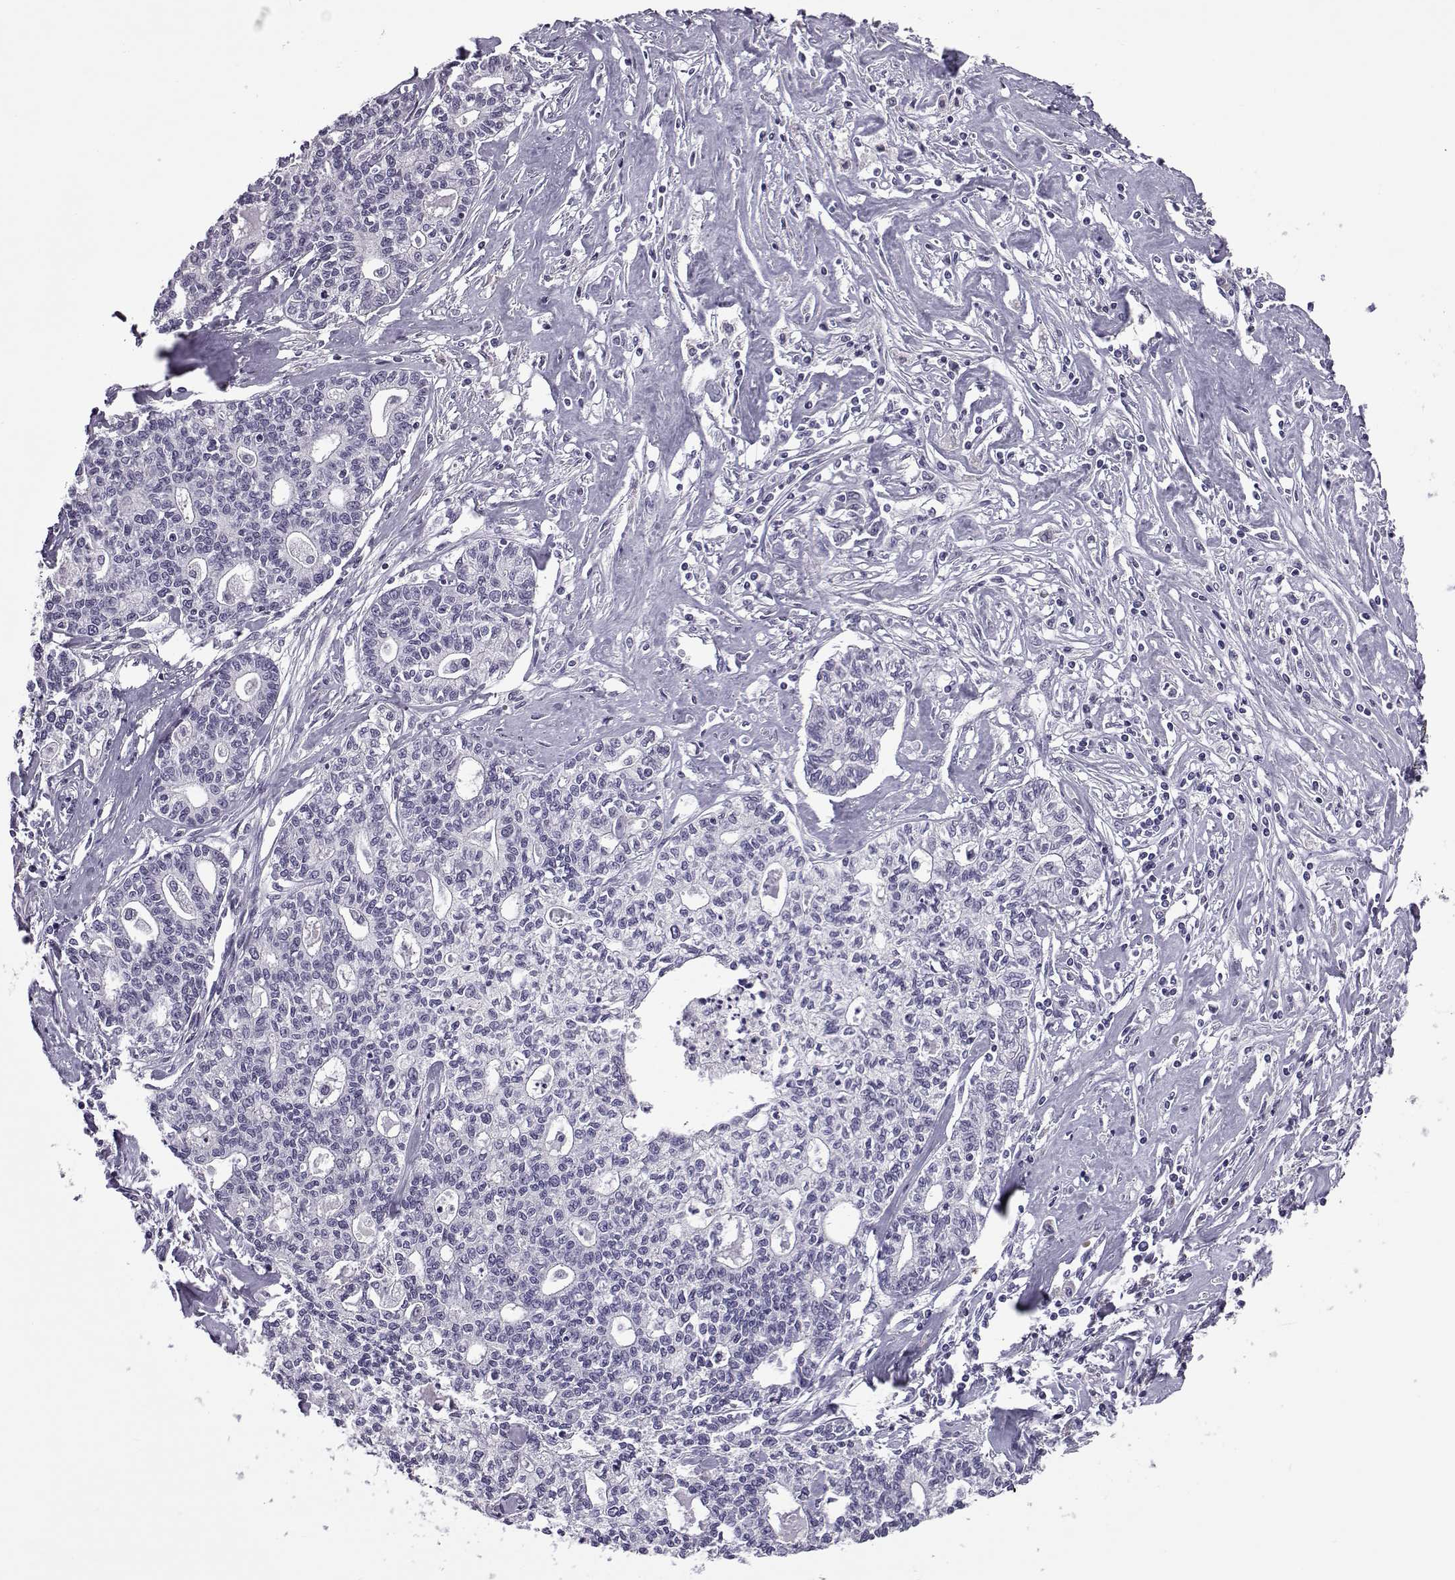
{"staining": {"intensity": "negative", "quantity": "none", "location": "none"}, "tissue": "liver cancer", "cell_type": "Tumor cells", "image_type": "cancer", "snomed": [{"axis": "morphology", "description": "Cholangiocarcinoma"}, {"axis": "topography", "description": "Liver"}], "caption": "High magnification brightfield microscopy of liver cancer stained with DAB (brown) and counterstained with hematoxylin (blue): tumor cells show no significant staining. (DAB immunohistochemistry visualized using brightfield microscopy, high magnification).", "gene": "OIP5", "patient": {"sex": "female", "age": 61}}